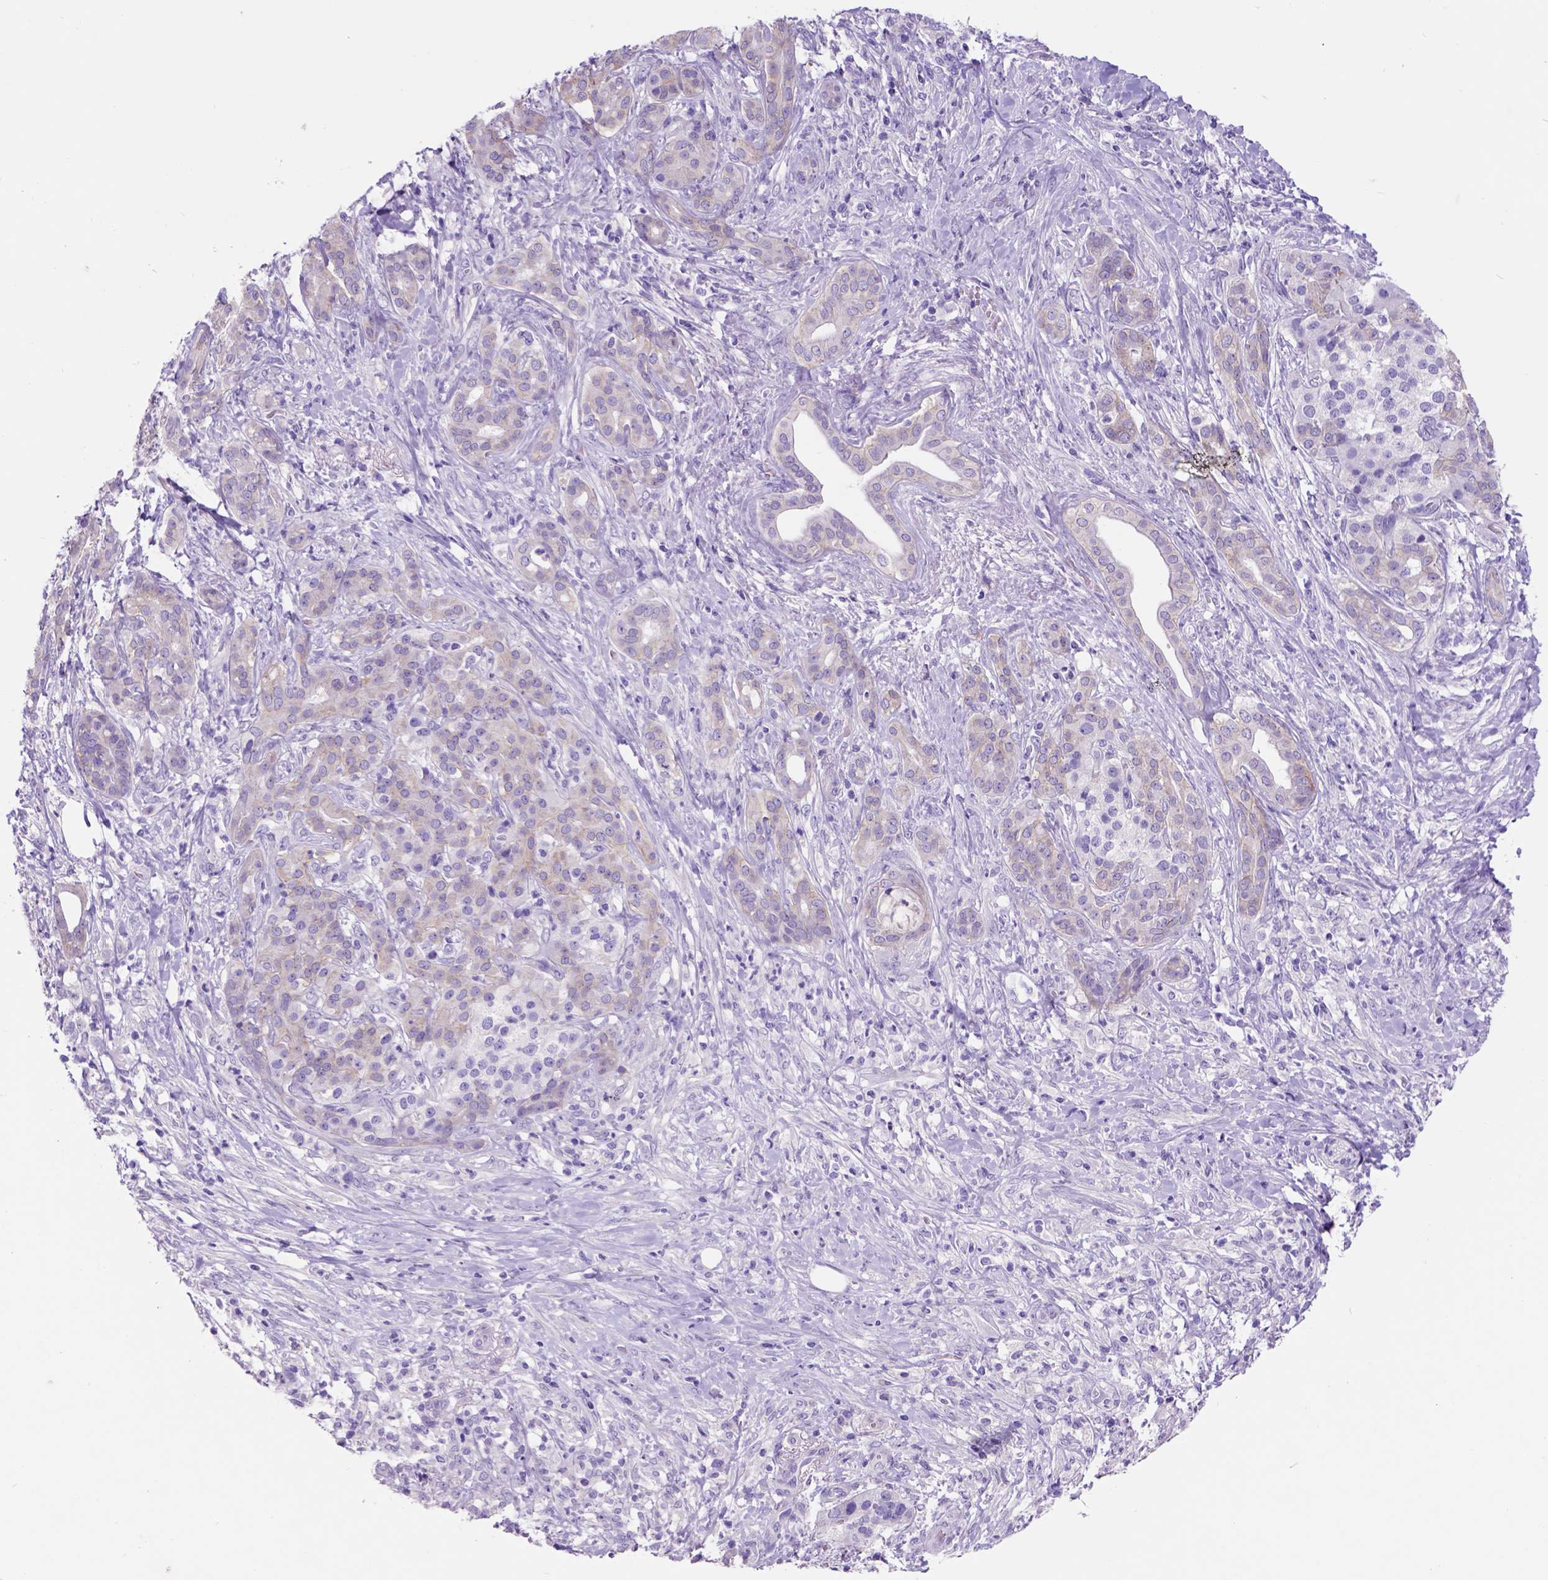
{"staining": {"intensity": "weak", "quantity": ">75%", "location": "cytoplasmic/membranous"}, "tissue": "pancreatic cancer", "cell_type": "Tumor cells", "image_type": "cancer", "snomed": [{"axis": "morphology", "description": "Normal tissue, NOS"}, {"axis": "morphology", "description": "Inflammation, NOS"}, {"axis": "morphology", "description": "Adenocarcinoma, NOS"}, {"axis": "topography", "description": "Pancreas"}], "caption": "About >75% of tumor cells in human pancreatic adenocarcinoma demonstrate weak cytoplasmic/membranous protein staining as visualized by brown immunohistochemical staining.", "gene": "EGFR", "patient": {"sex": "male", "age": 57}}